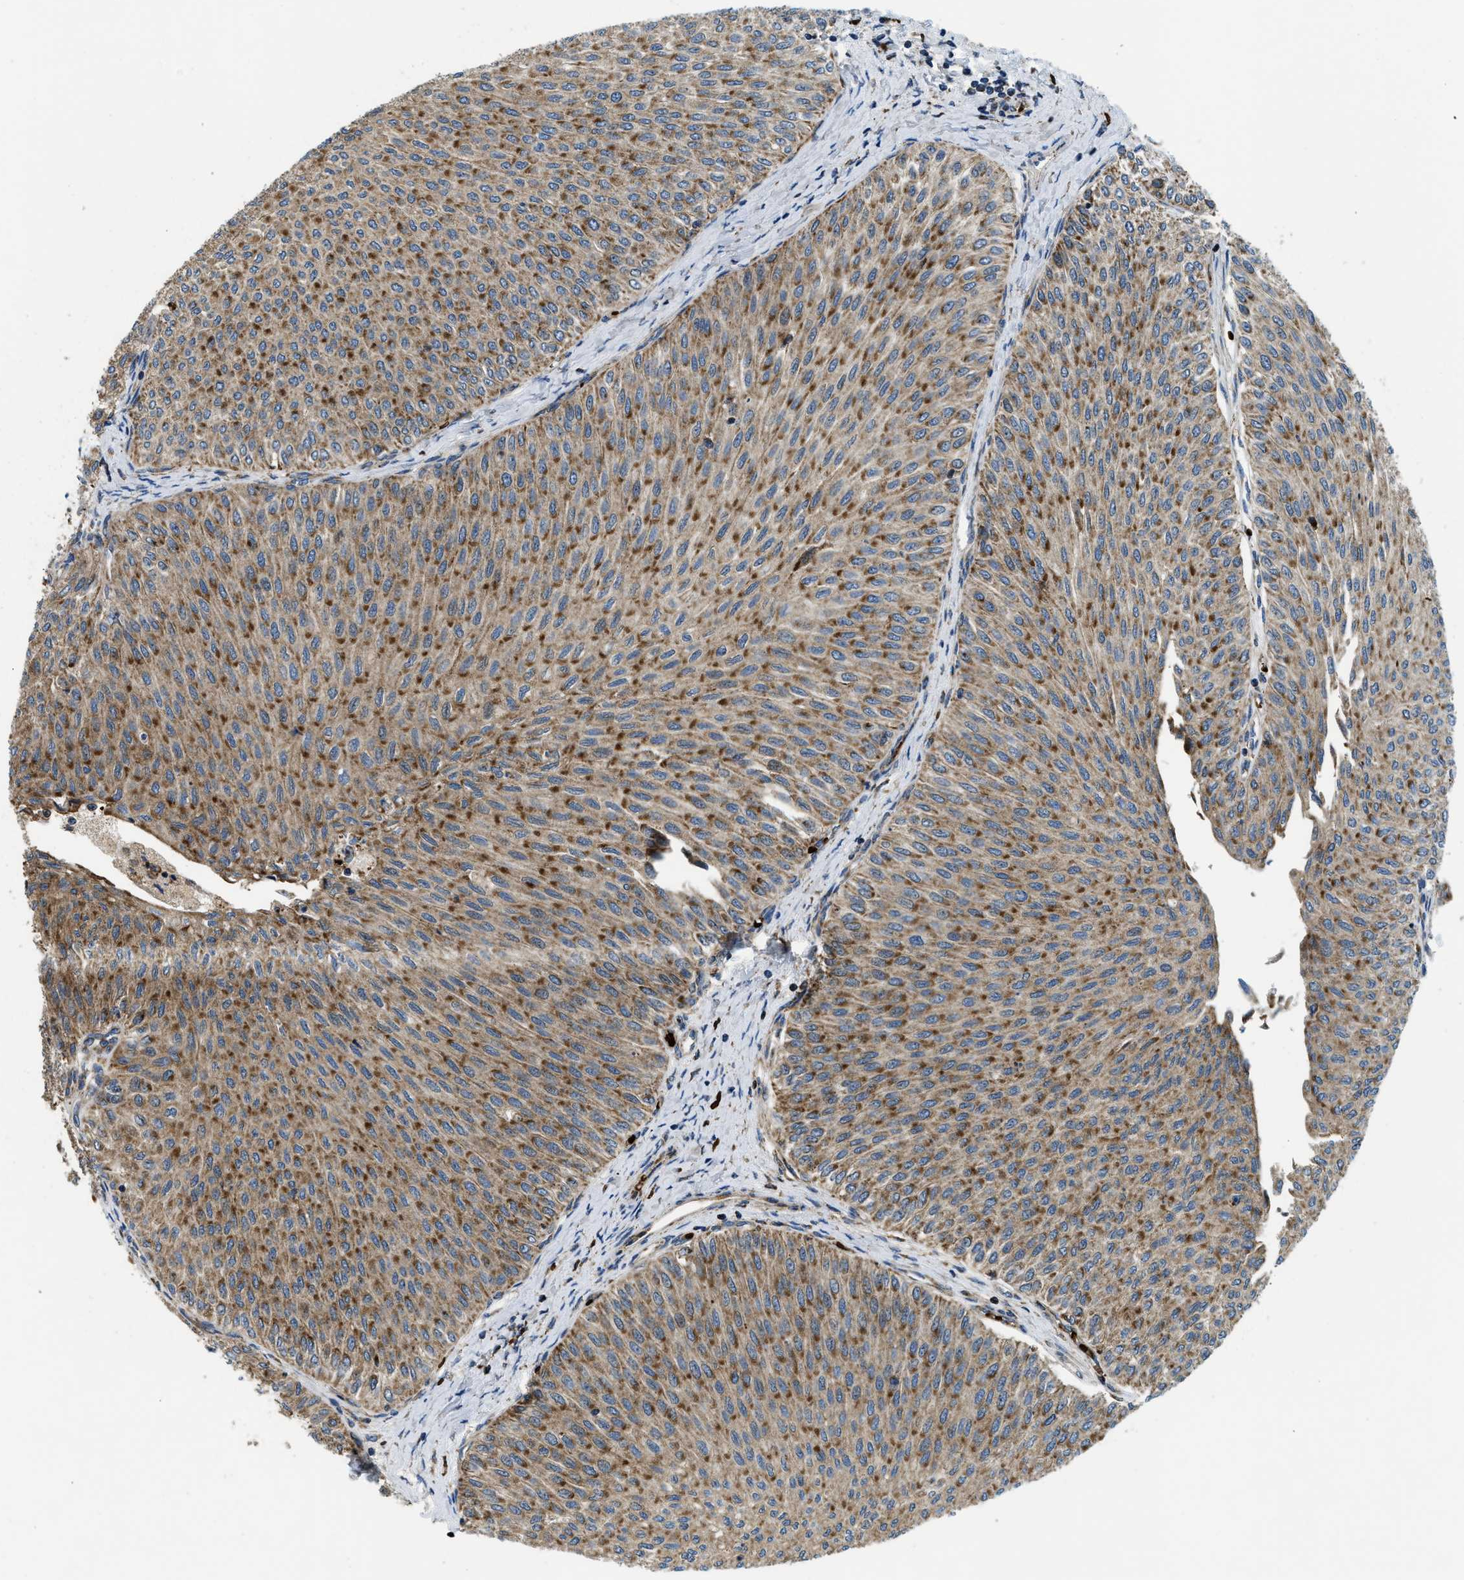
{"staining": {"intensity": "moderate", "quantity": ">75%", "location": "cytoplasmic/membranous"}, "tissue": "urothelial cancer", "cell_type": "Tumor cells", "image_type": "cancer", "snomed": [{"axis": "morphology", "description": "Urothelial carcinoma, Low grade"}, {"axis": "topography", "description": "Urinary bladder"}], "caption": "Immunohistochemical staining of human urothelial cancer demonstrates medium levels of moderate cytoplasmic/membranous protein positivity in about >75% of tumor cells.", "gene": "CSPG4", "patient": {"sex": "male", "age": 78}}